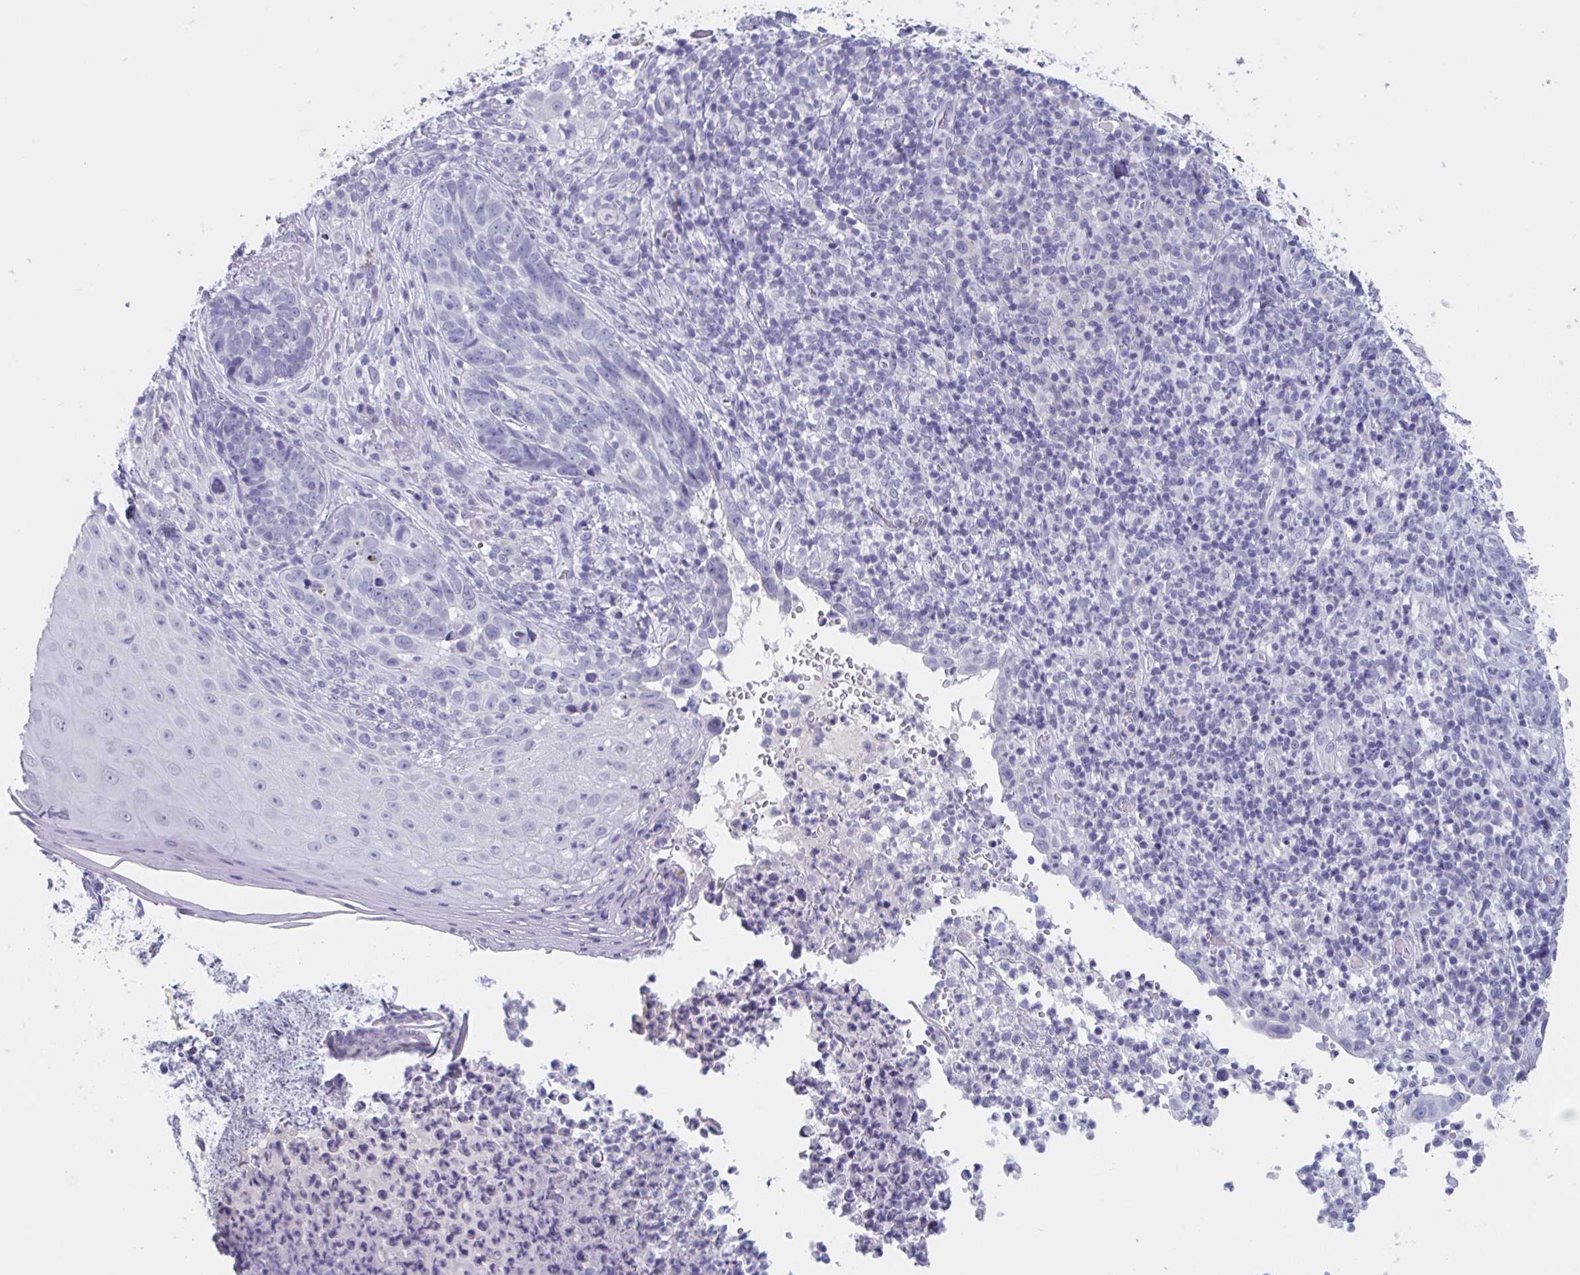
{"staining": {"intensity": "negative", "quantity": "none", "location": "none"}, "tissue": "skin cancer", "cell_type": "Tumor cells", "image_type": "cancer", "snomed": [{"axis": "morphology", "description": "Basal cell carcinoma"}, {"axis": "topography", "description": "Skin"}, {"axis": "topography", "description": "Skin of face"}], "caption": "Immunohistochemistry of basal cell carcinoma (skin) demonstrates no staining in tumor cells.", "gene": "NDUFC2", "patient": {"sex": "female", "age": 95}}